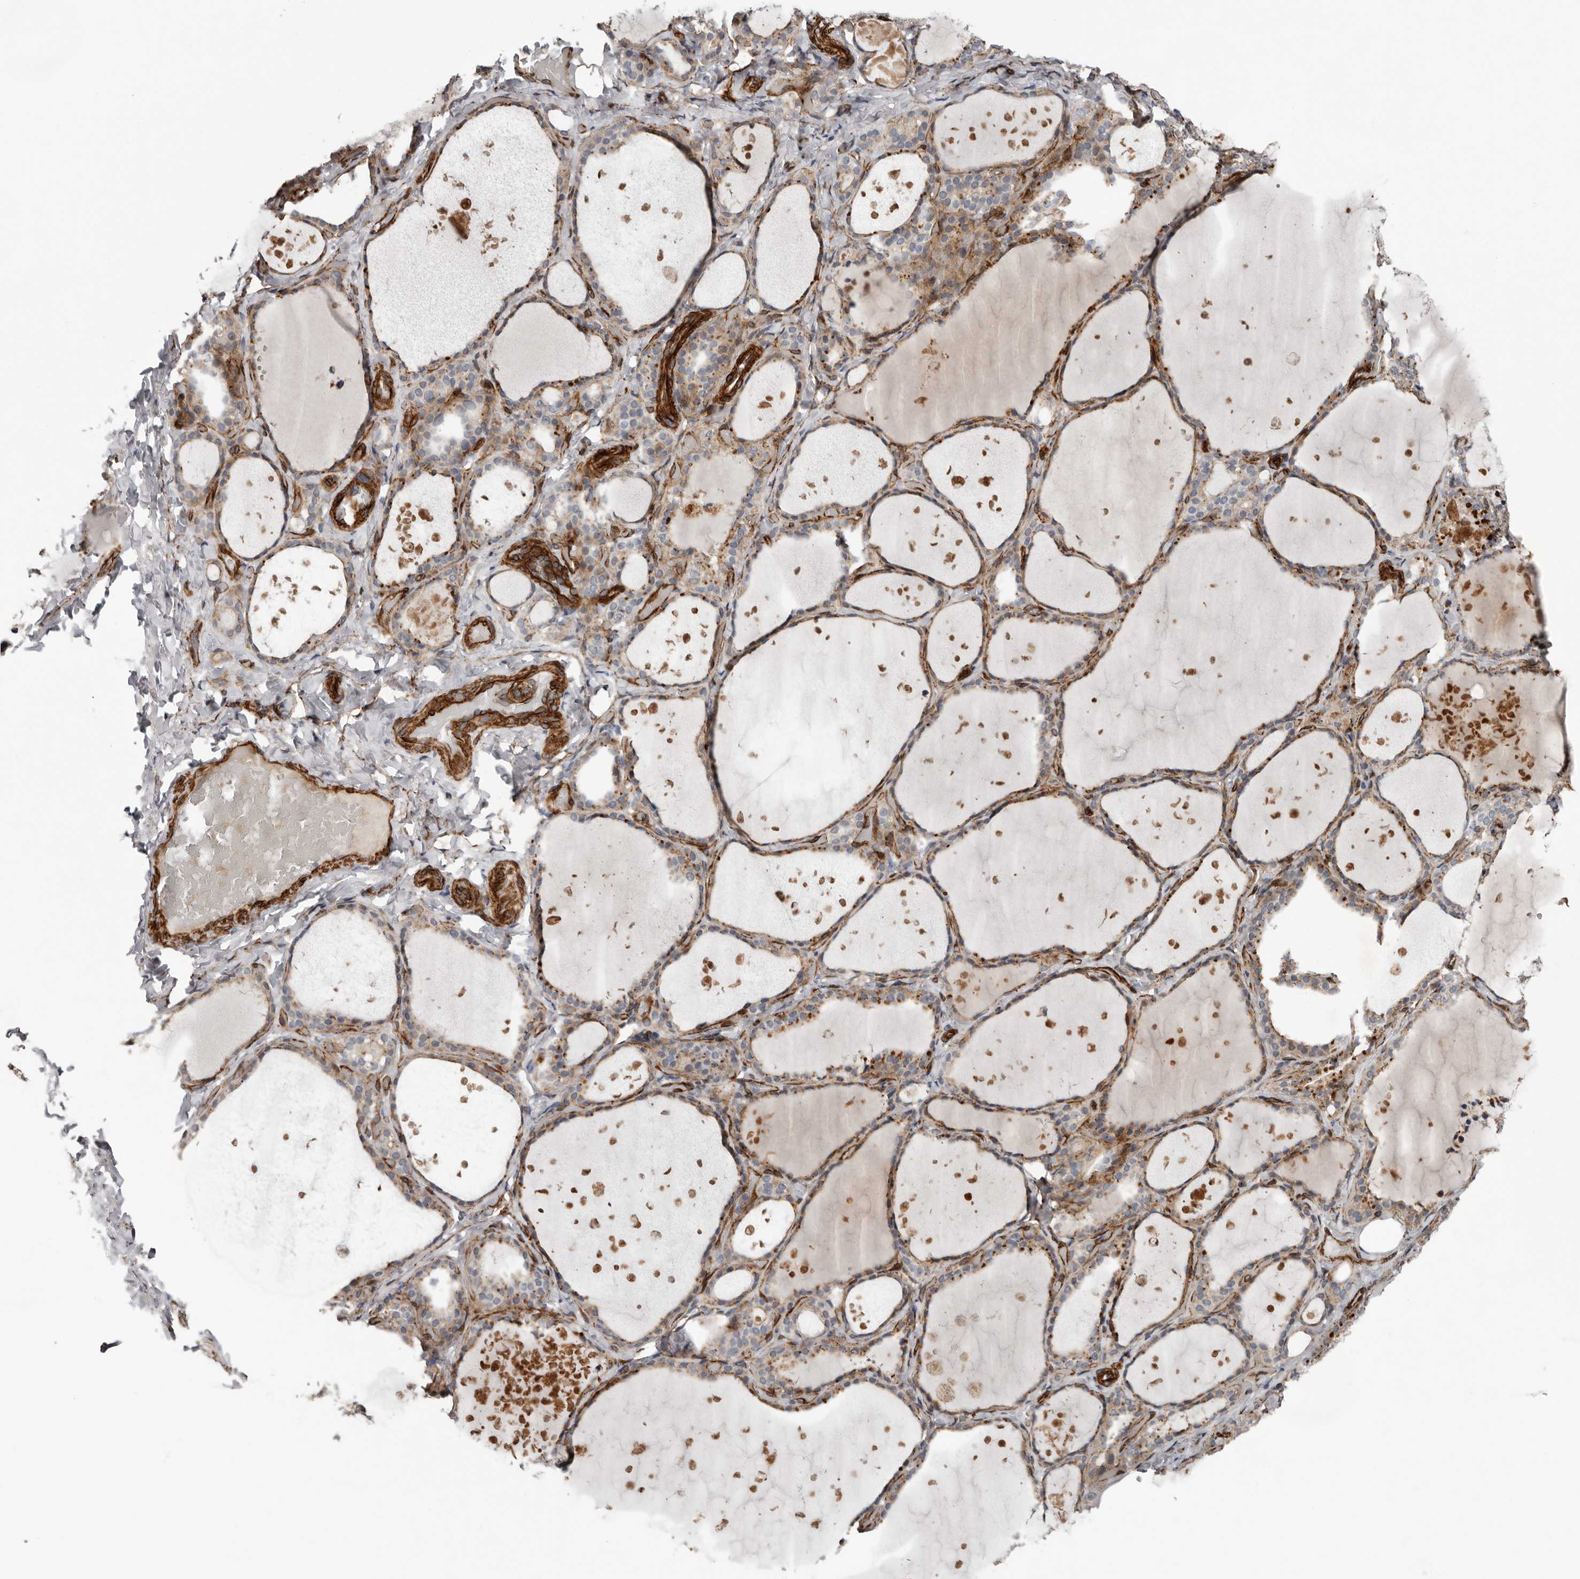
{"staining": {"intensity": "moderate", "quantity": ">75%", "location": "cytoplasmic/membranous"}, "tissue": "thyroid gland", "cell_type": "Glandular cells", "image_type": "normal", "snomed": [{"axis": "morphology", "description": "Normal tissue, NOS"}, {"axis": "topography", "description": "Thyroid gland"}], "caption": "This histopathology image reveals immunohistochemistry (IHC) staining of unremarkable human thyroid gland, with medium moderate cytoplasmic/membranous expression in approximately >75% of glandular cells.", "gene": "RANBP17", "patient": {"sex": "female", "age": 44}}